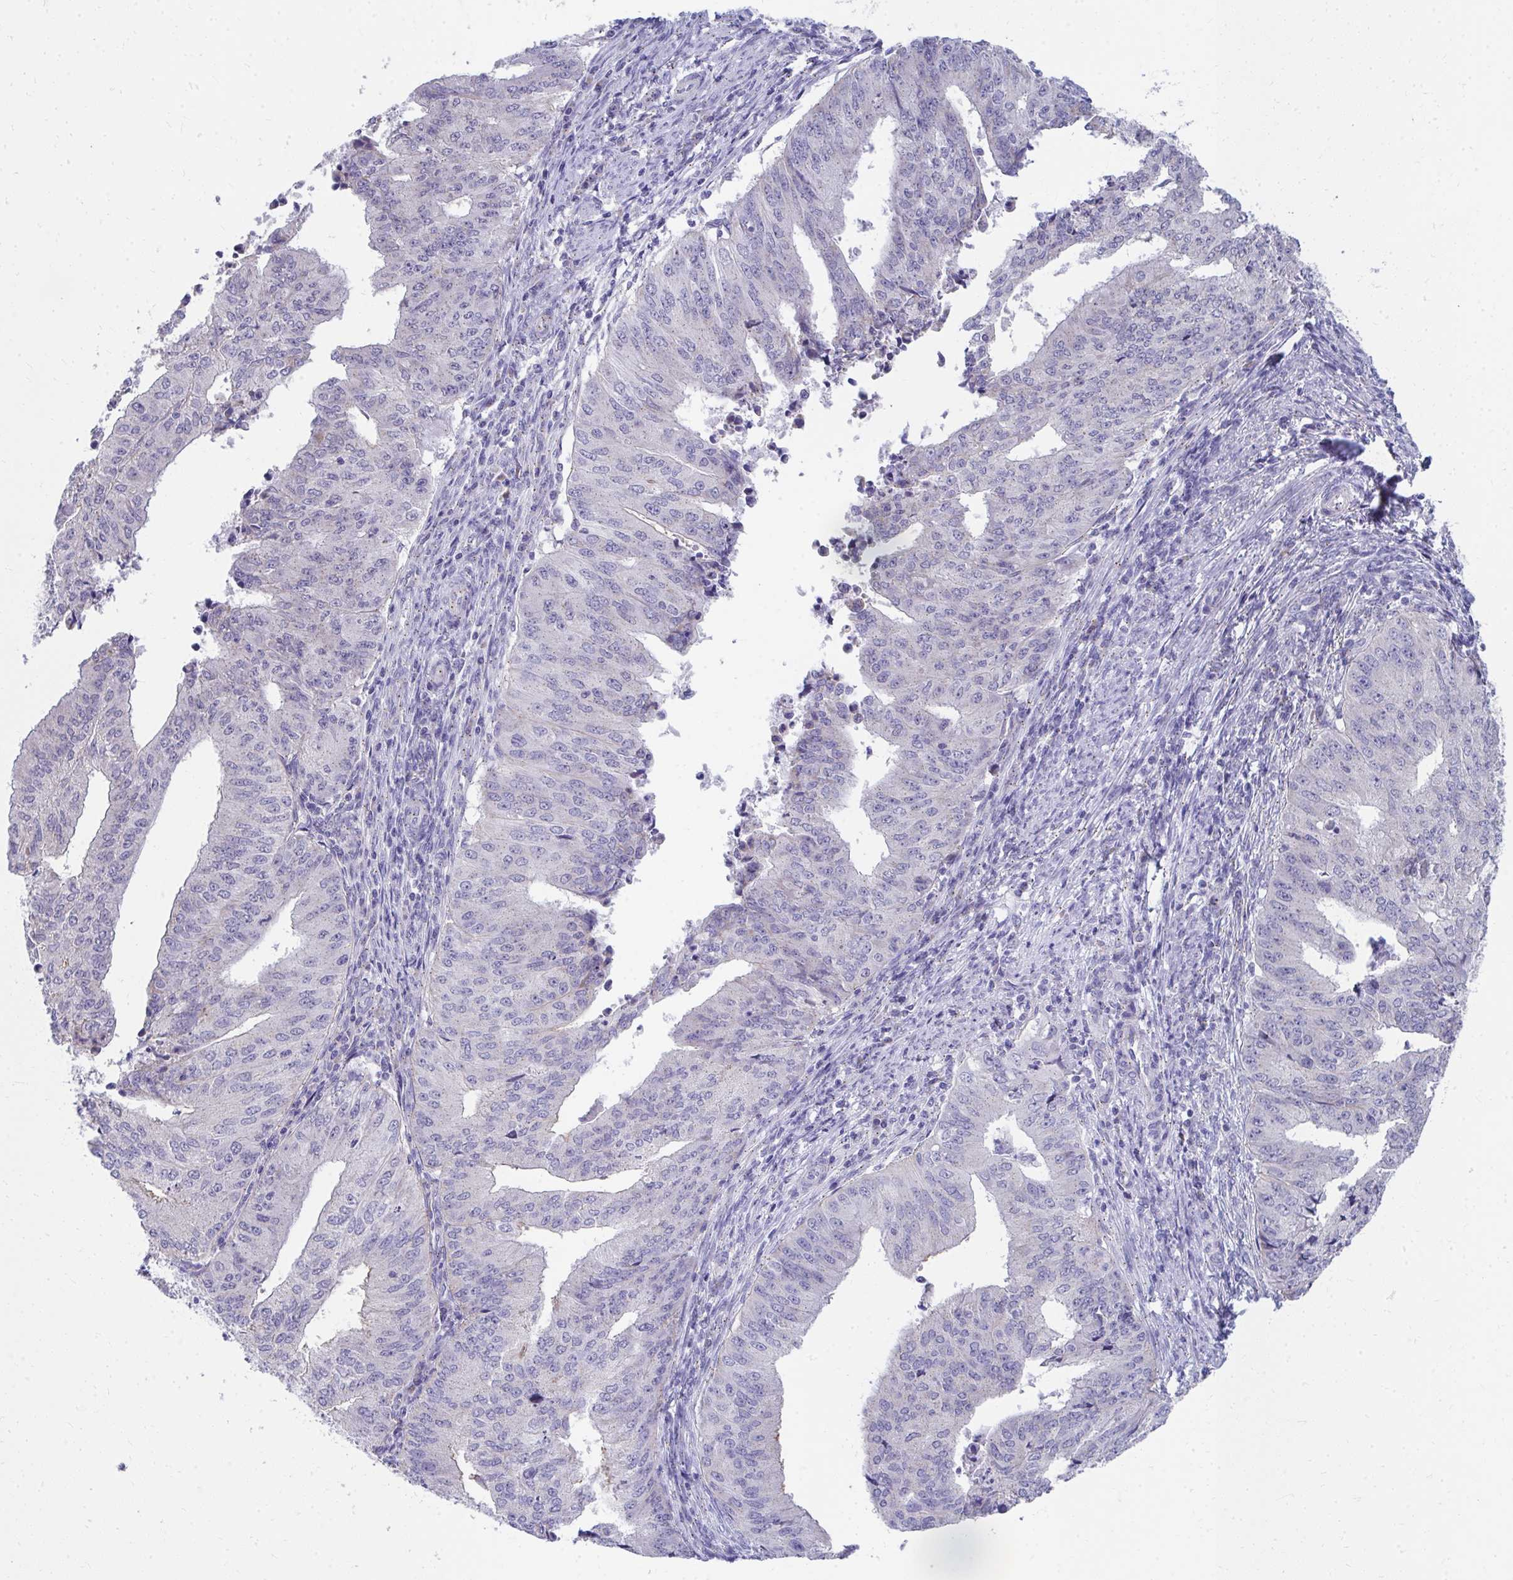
{"staining": {"intensity": "negative", "quantity": "none", "location": "none"}, "tissue": "endometrial cancer", "cell_type": "Tumor cells", "image_type": "cancer", "snomed": [{"axis": "morphology", "description": "Adenocarcinoma, NOS"}, {"axis": "topography", "description": "Endometrium"}], "caption": "IHC of human adenocarcinoma (endometrial) exhibits no positivity in tumor cells.", "gene": "TMPRSS2", "patient": {"sex": "female", "age": 50}}